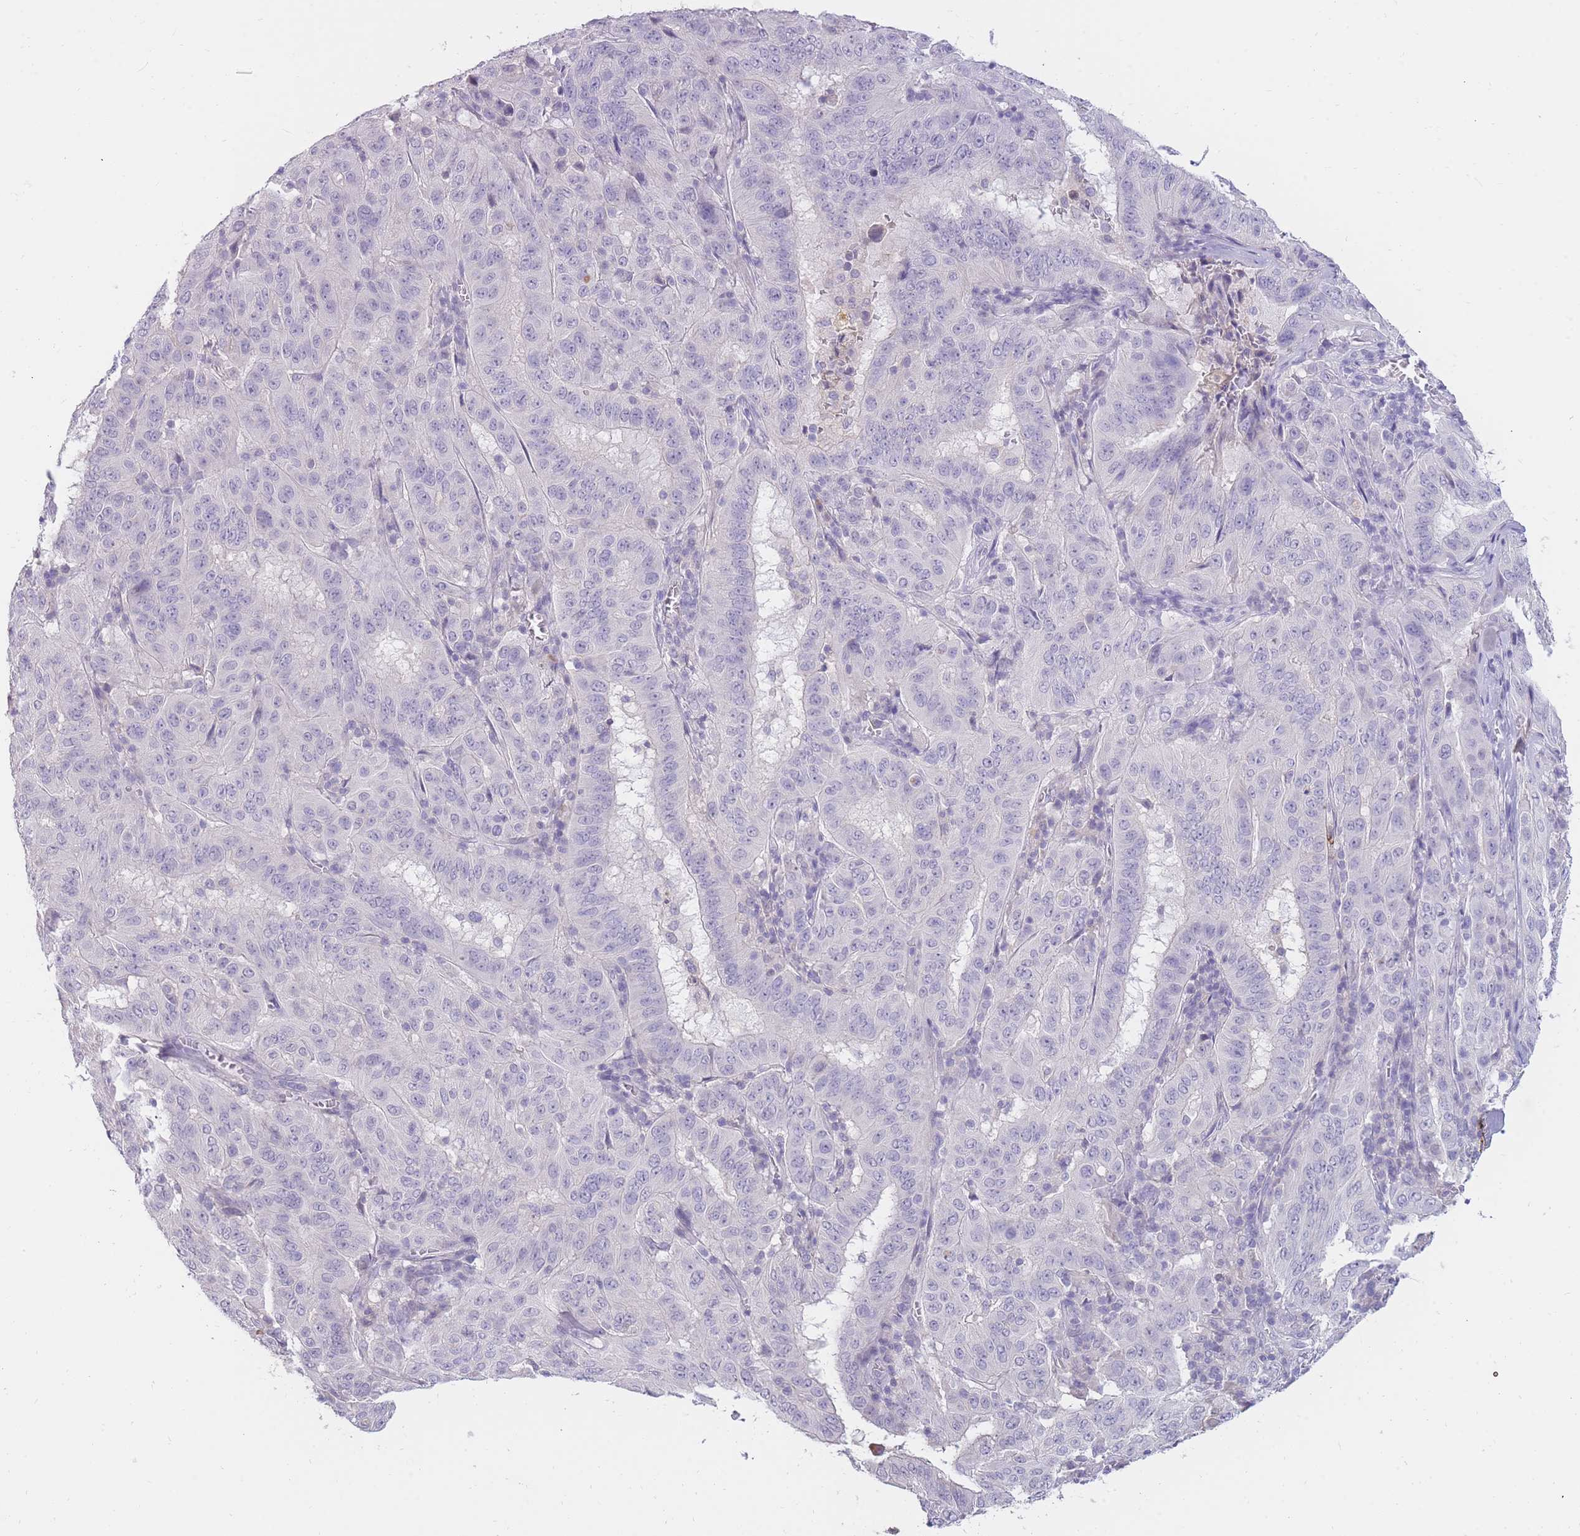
{"staining": {"intensity": "negative", "quantity": "none", "location": "none"}, "tissue": "pancreatic cancer", "cell_type": "Tumor cells", "image_type": "cancer", "snomed": [{"axis": "morphology", "description": "Adenocarcinoma, NOS"}, {"axis": "topography", "description": "Pancreas"}], "caption": "Photomicrograph shows no protein staining in tumor cells of adenocarcinoma (pancreatic) tissue.", "gene": "TPSD1", "patient": {"sex": "male", "age": 63}}